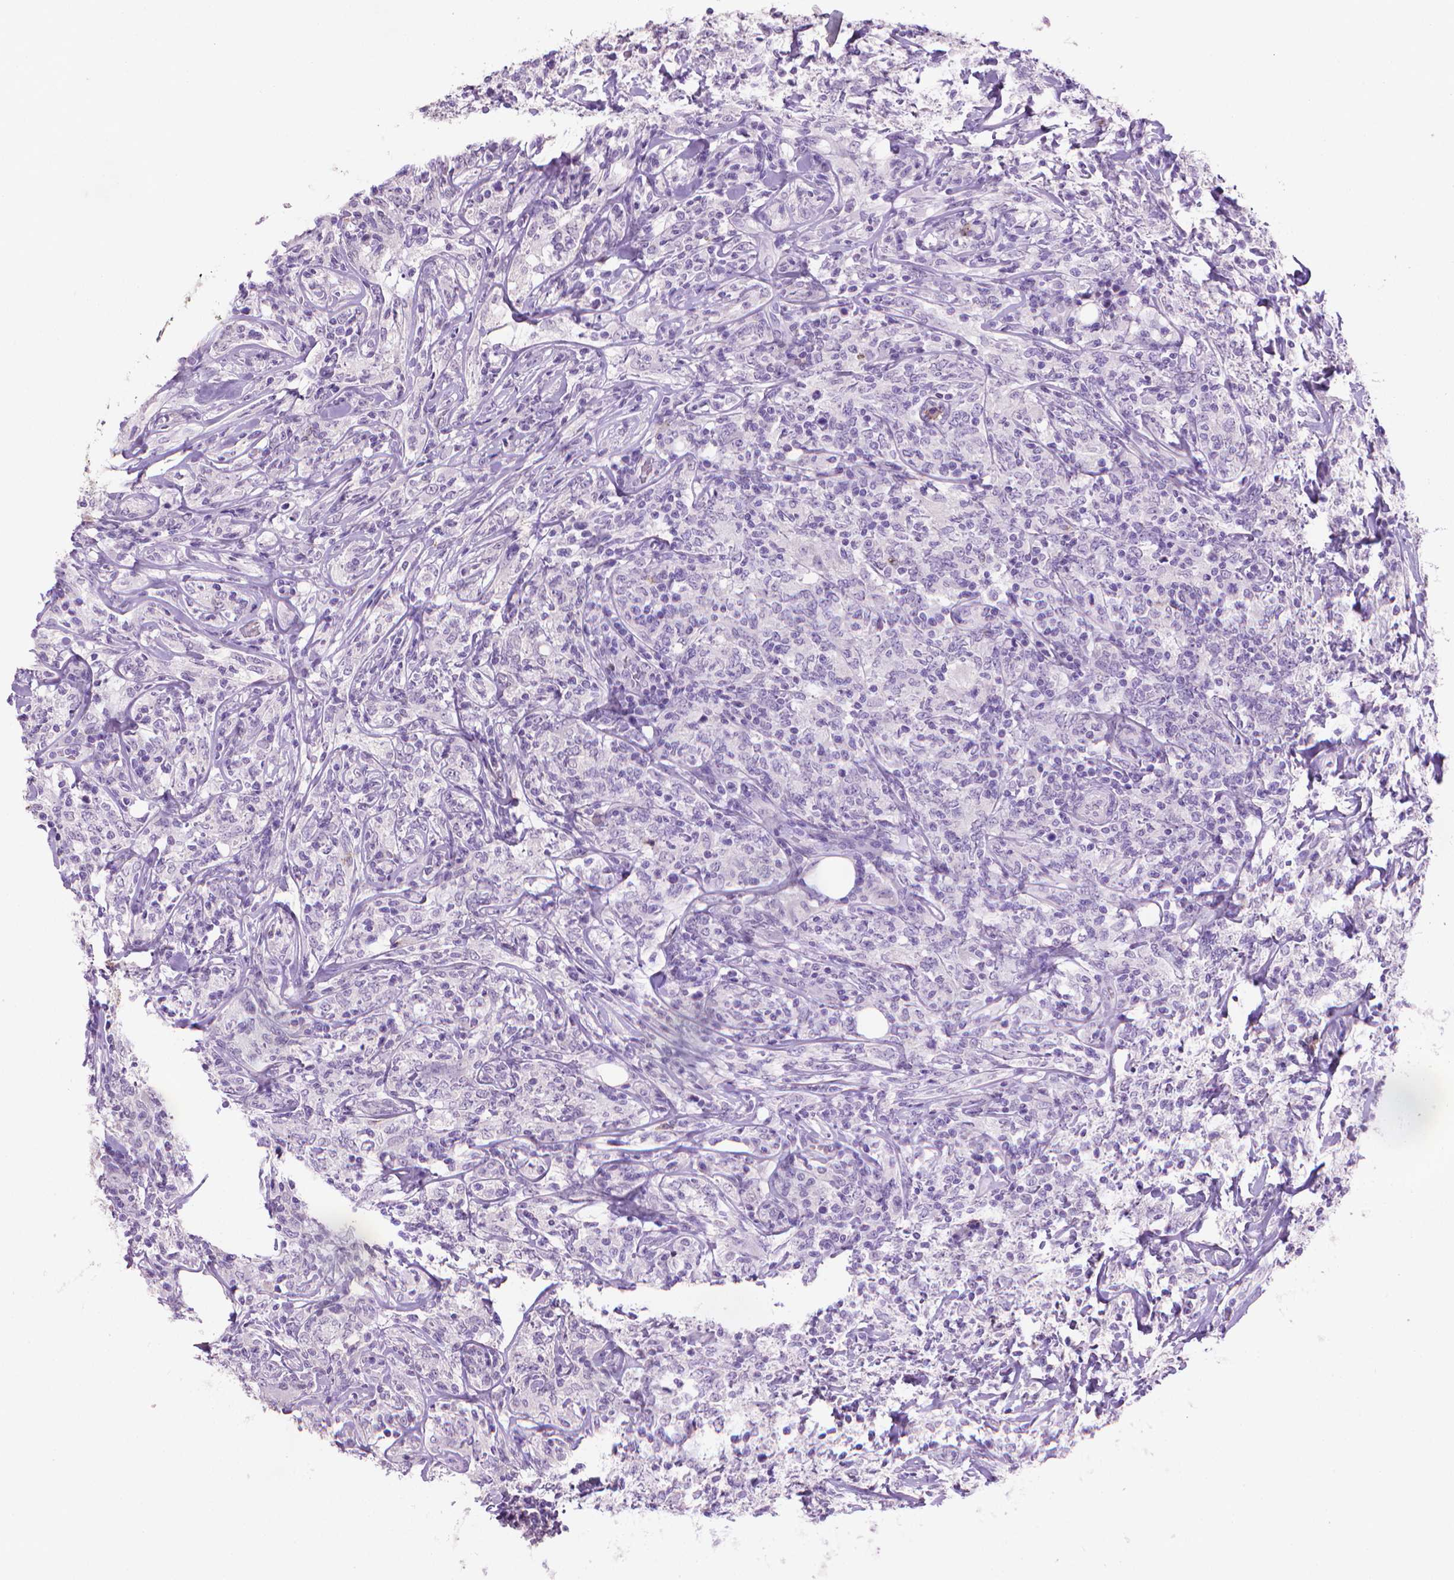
{"staining": {"intensity": "negative", "quantity": "none", "location": "none"}, "tissue": "lymphoma", "cell_type": "Tumor cells", "image_type": "cancer", "snomed": [{"axis": "morphology", "description": "Malignant lymphoma, non-Hodgkin's type, High grade"}, {"axis": "topography", "description": "Lymph node"}], "caption": "Image shows no significant protein positivity in tumor cells of malignant lymphoma, non-Hodgkin's type (high-grade).", "gene": "MUC1", "patient": {"sex": "female", "age": 84}}